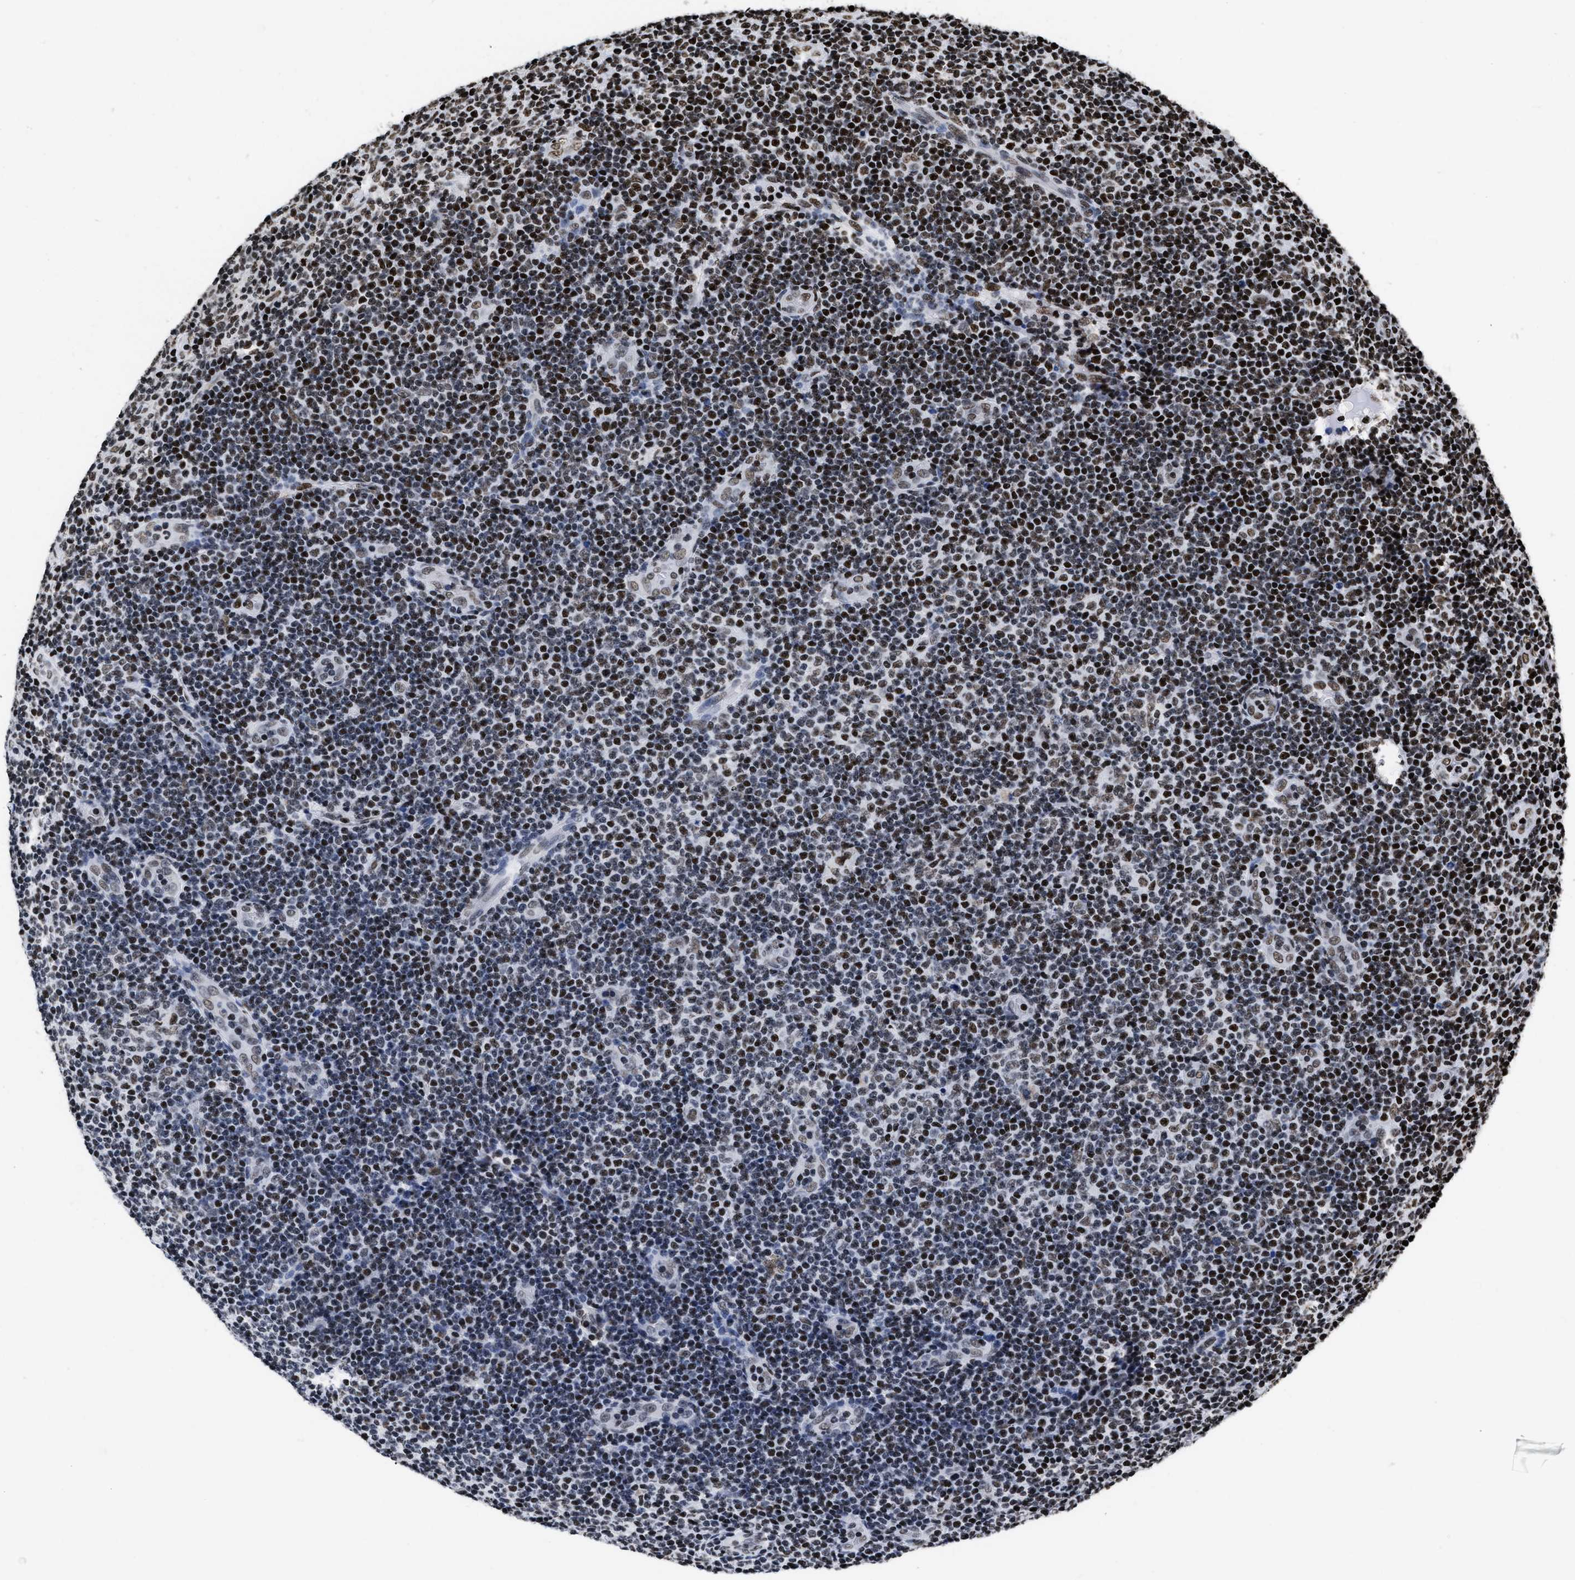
{"staining": {"intensity": "strong", "quantity": "25%-75%", "location": "nuclear"}, "tissue": "lymphoma", "cell_type": "Tumor cells", "image_type": "cancer", "snomed": [{"axis": "morphology", "description": "Malignant lymphoma, non-Hodgkin's type, Low grade"}, {"axis": "topography", "description": "Lymph node"}], "caption": "The immunohistochemical stain shows strong nuclear expression in tumor cells of lymphoma tissue.", "gene": "CALHM3", "patient": {"sex": "male", "age": 83}}